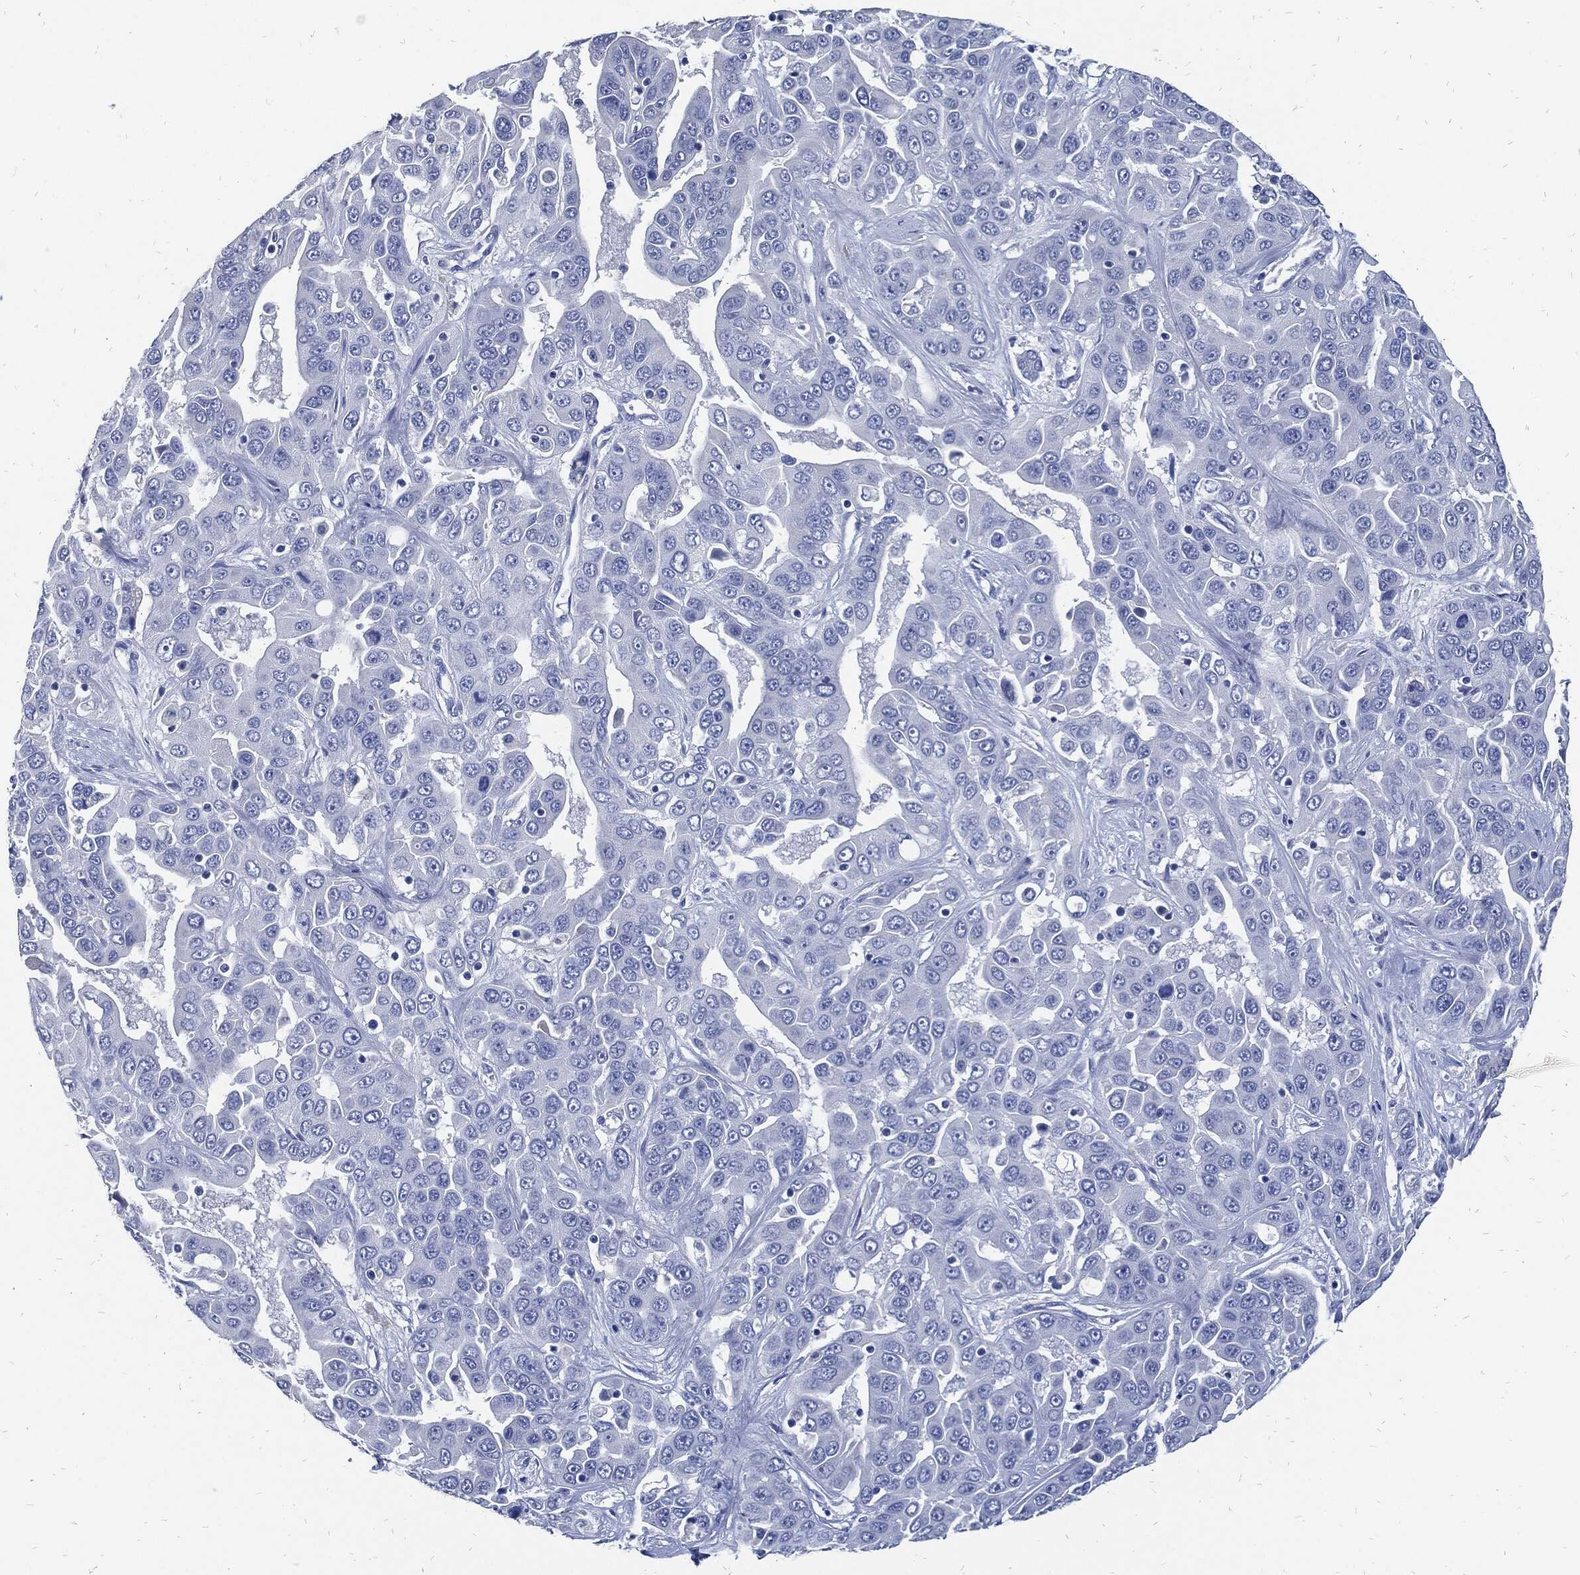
{"staining": {"intensity": "negative", "quantity": "none", "location": "none"}, "tissue": "liver cancer", "cell_type": "Tumor cells", "image_type": "cancer", "snomed": [{"axis": "morphology", "description": "Cholangiocarcinoma"}, {"axis": "topography", "description": "Liver"}], "caption": "IHC photomicrograph of neoplastic tissue: human liver cancer stained with DAB reveals no significant protein expression in tumor cells.", "gene": "FABP4", "patient": {"sex": "female", "age": 52}}